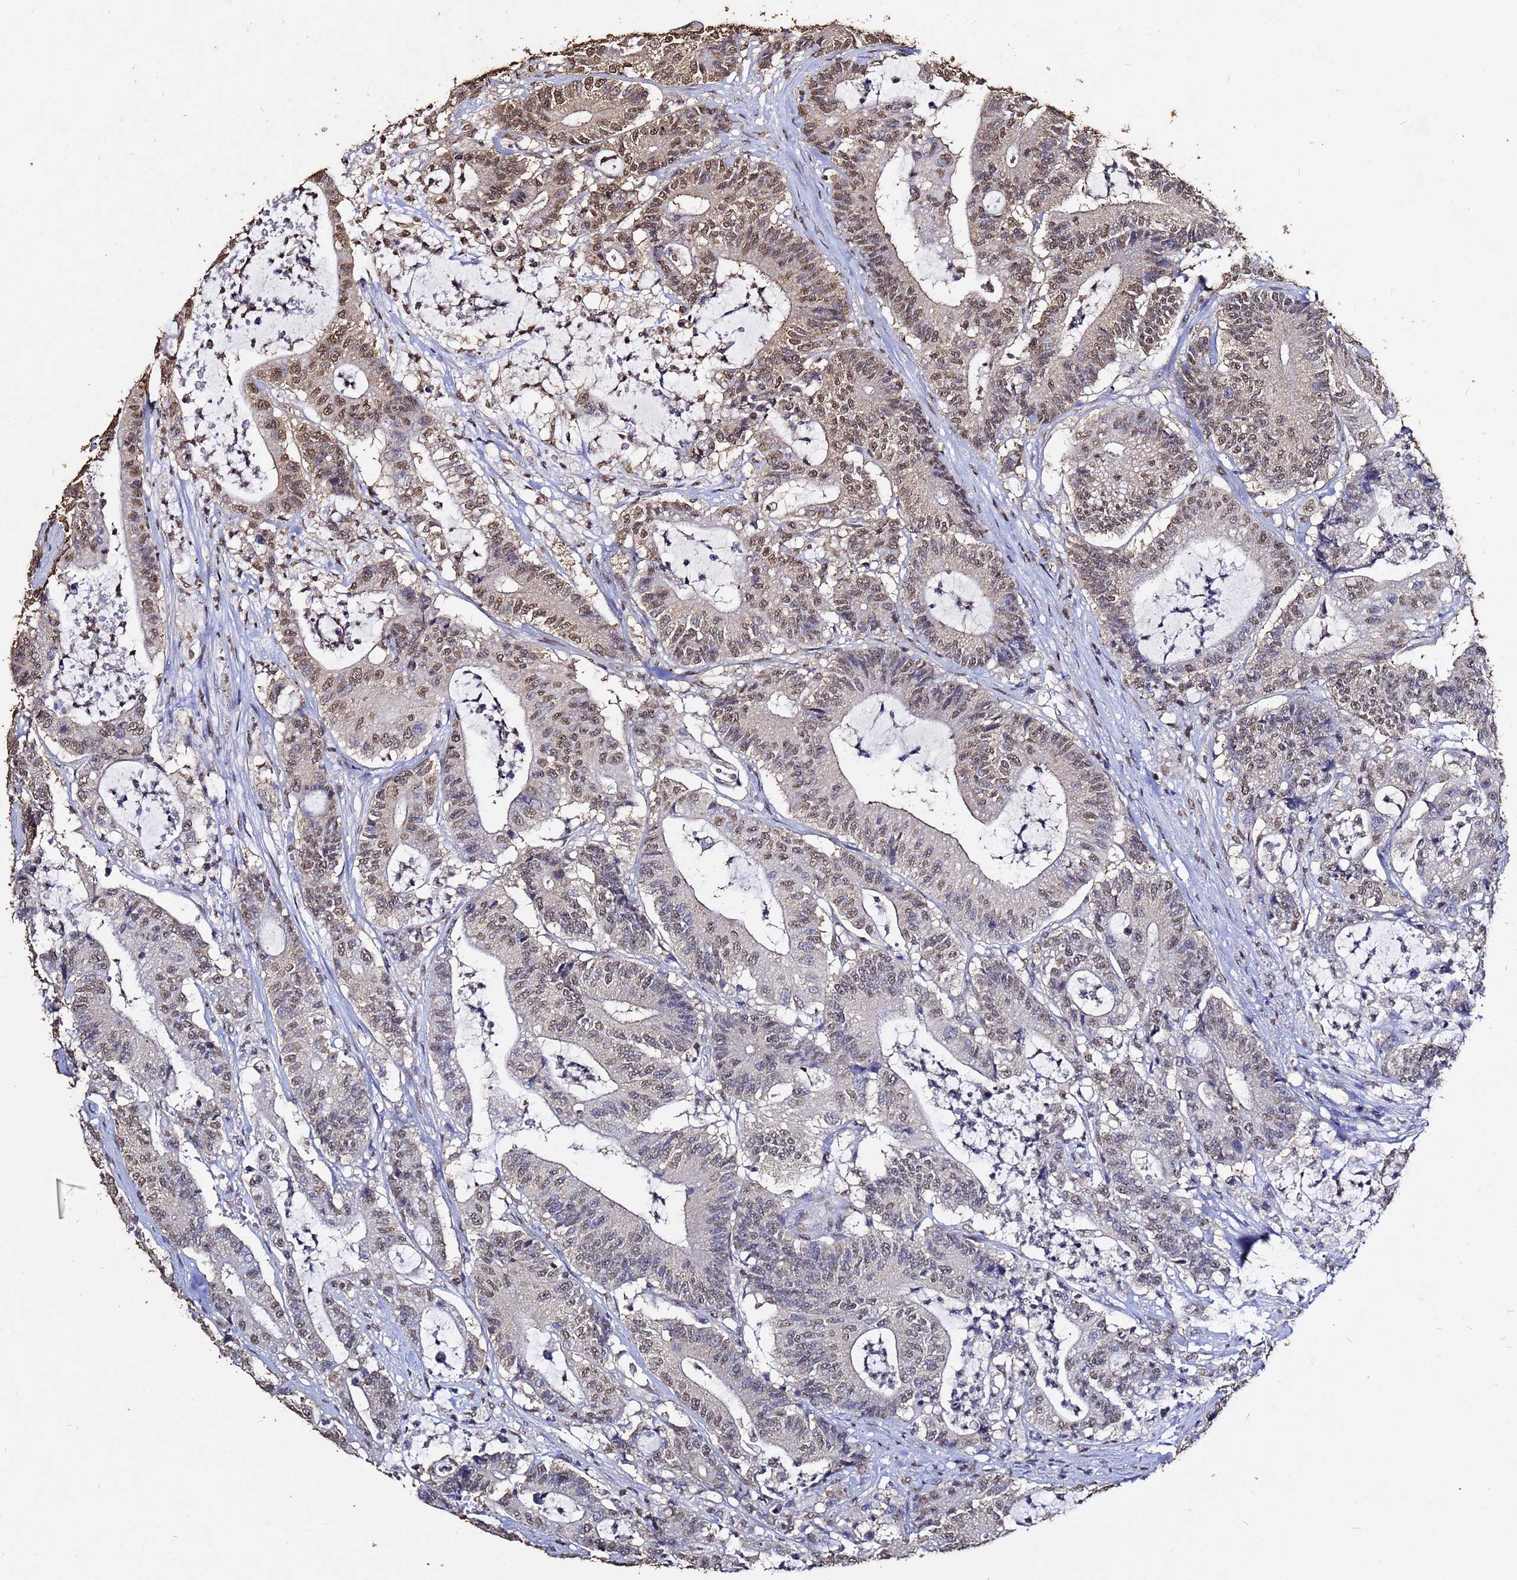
{"staining": {"intensity": "moderate", "quantity": "25%-75%", "location": "nuclear"}, "tissue": "colorectal cancer", "cell_type": "Tumor cells", "image_type": "cancer", "snomed": [{"axis": "morphology", "description": "Adenocarcinoma, NOS"}, {"axis": "topography", "description": "Colon"}], "caption": "The immunohistochemical stain highlights moderate nuclear staining in tumor cells of adenocarcinoma (colorectal) tissue.", "gene": "MYOCD", "patient": {"sex": "female", "age": 84}}